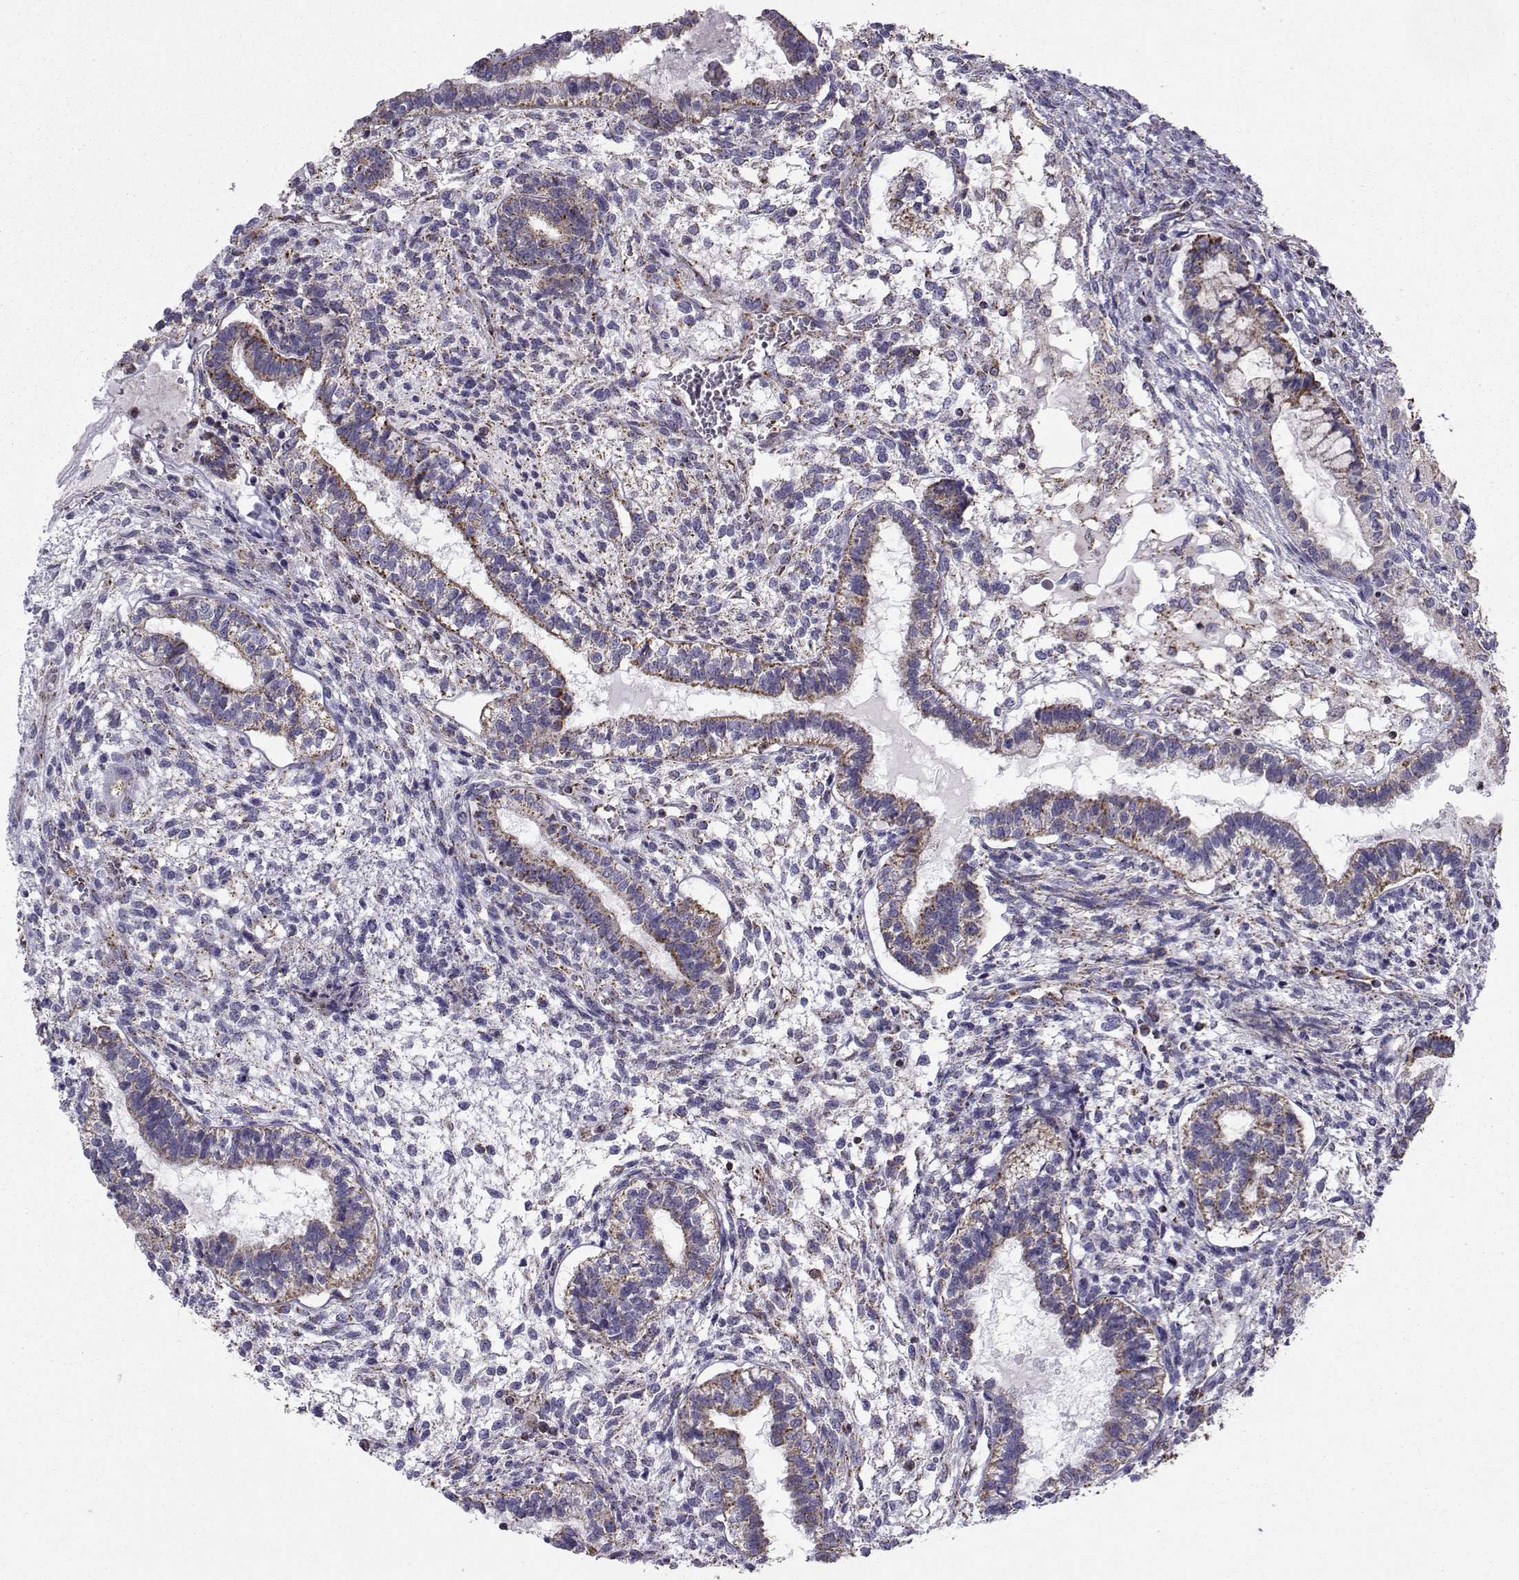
{"staining": {"intensity": "strong", "quantity": ">75%", "location": "cytoplasmic/membranous"}, "tissue": "testis cancer", "cell_type": "Tumor cells", "image_type": "cancer", "snomed": [{"axis": "morphology", "description": "Carcinoma, Embryonal, NOS"}, {"axis": "topography", "description": "Testis"}], "caption": "Testis cancer (embryonal carcinoma) stained with DAB (3,3'-diaminobenzidine) immunohistochemistry (IHC) demonstrates high levels of strong cytoplasmic/membranous expression in approximately >75% of tumor cells.", "gene": "NECAB3", "patient": {"sex": "male", "age": 37}}